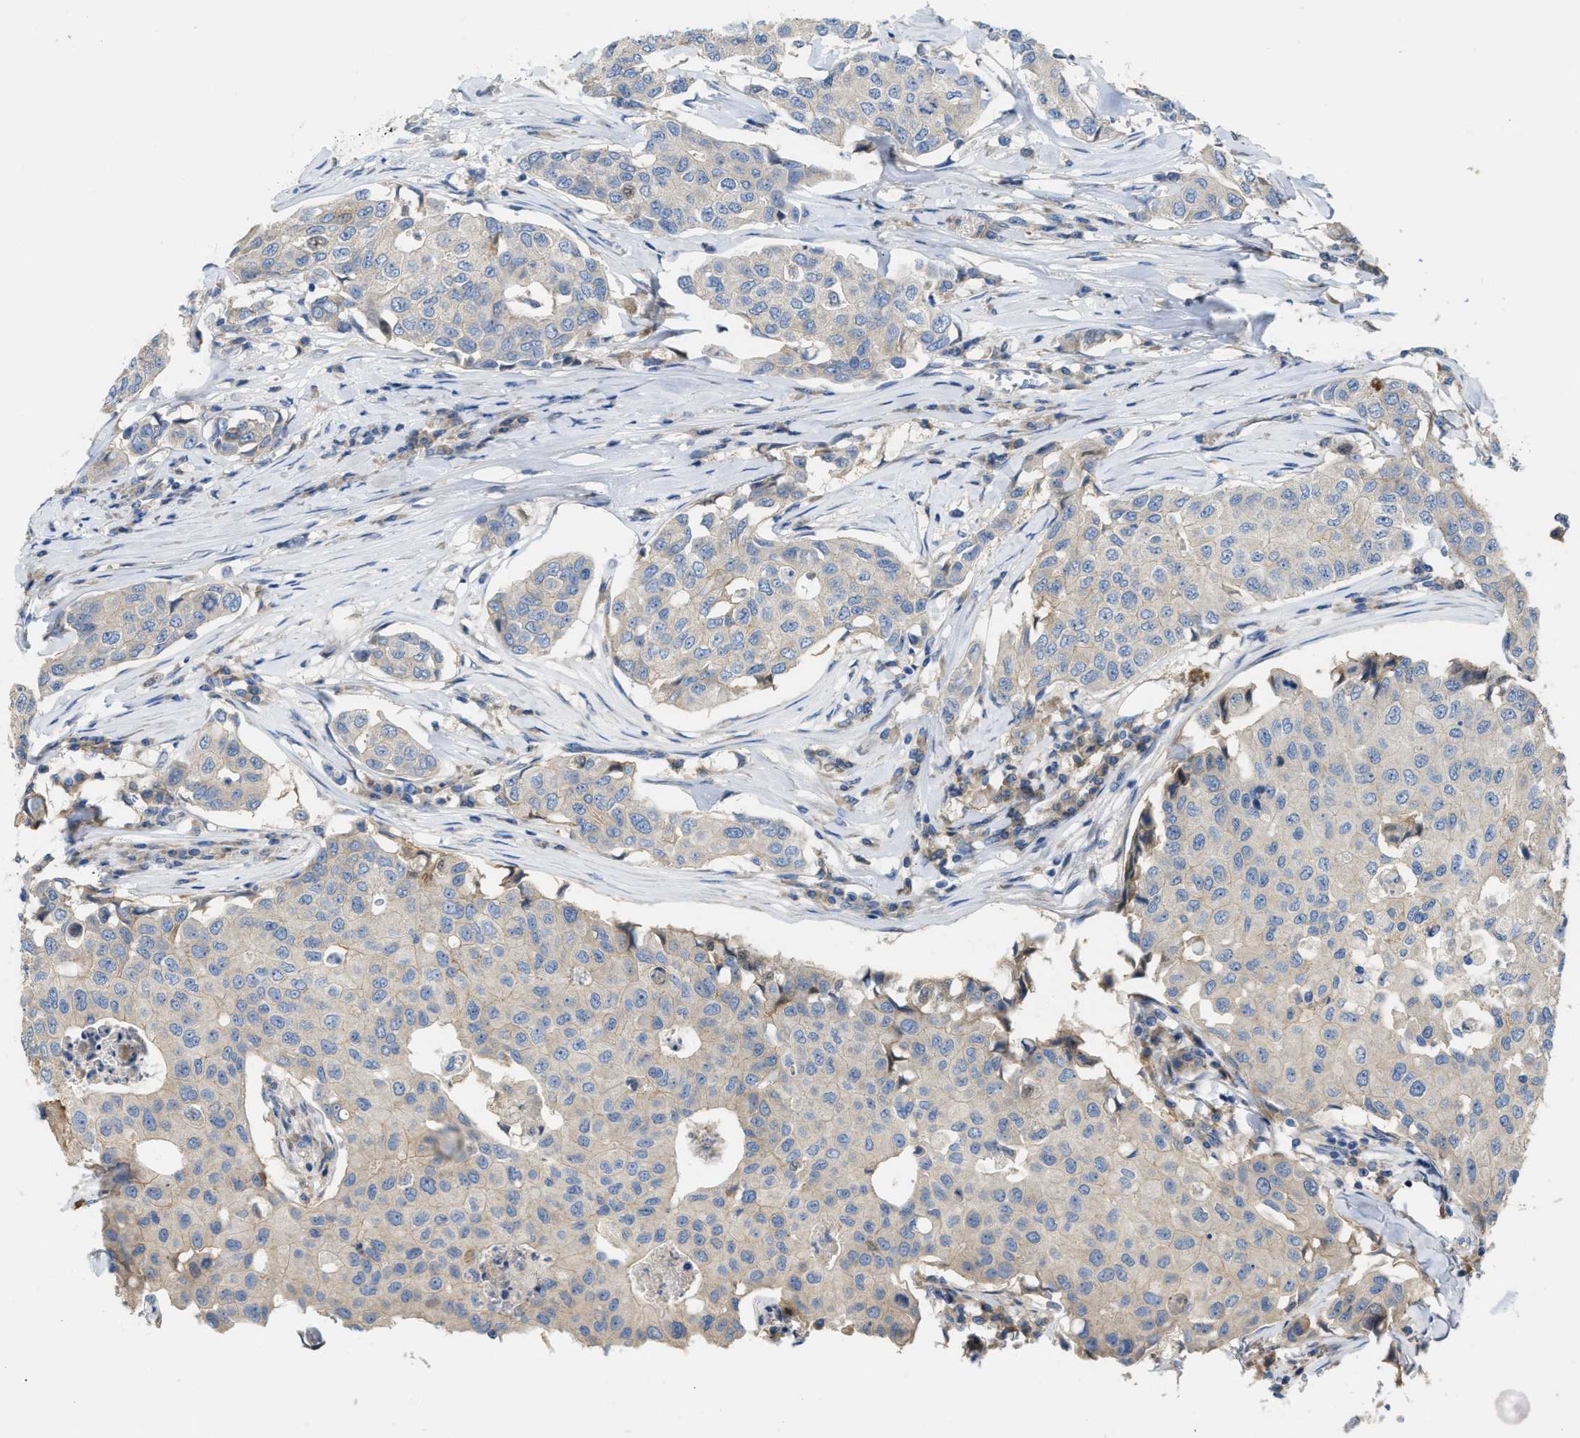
{"staining": {"intensity": "weak", "quantity": "<25%", "location": "cytoplasmic/membranous"}, "tissue": "breast cancer", "cell_type": "Tumor cells", "image_type": "cancer", "snomed": [{"axis": "morphology", "description": "Duct carcinoma"}, {"axis": "topography", "description": "Breast"}], "caption": "IHC histopathology image of infiltrating ductal carcinoma (breast) stained for a protein (brown), which exhibits no positivity in tumor cells.", "gene": "DHX58", "patient": {"sex": "female", "age": 80}}